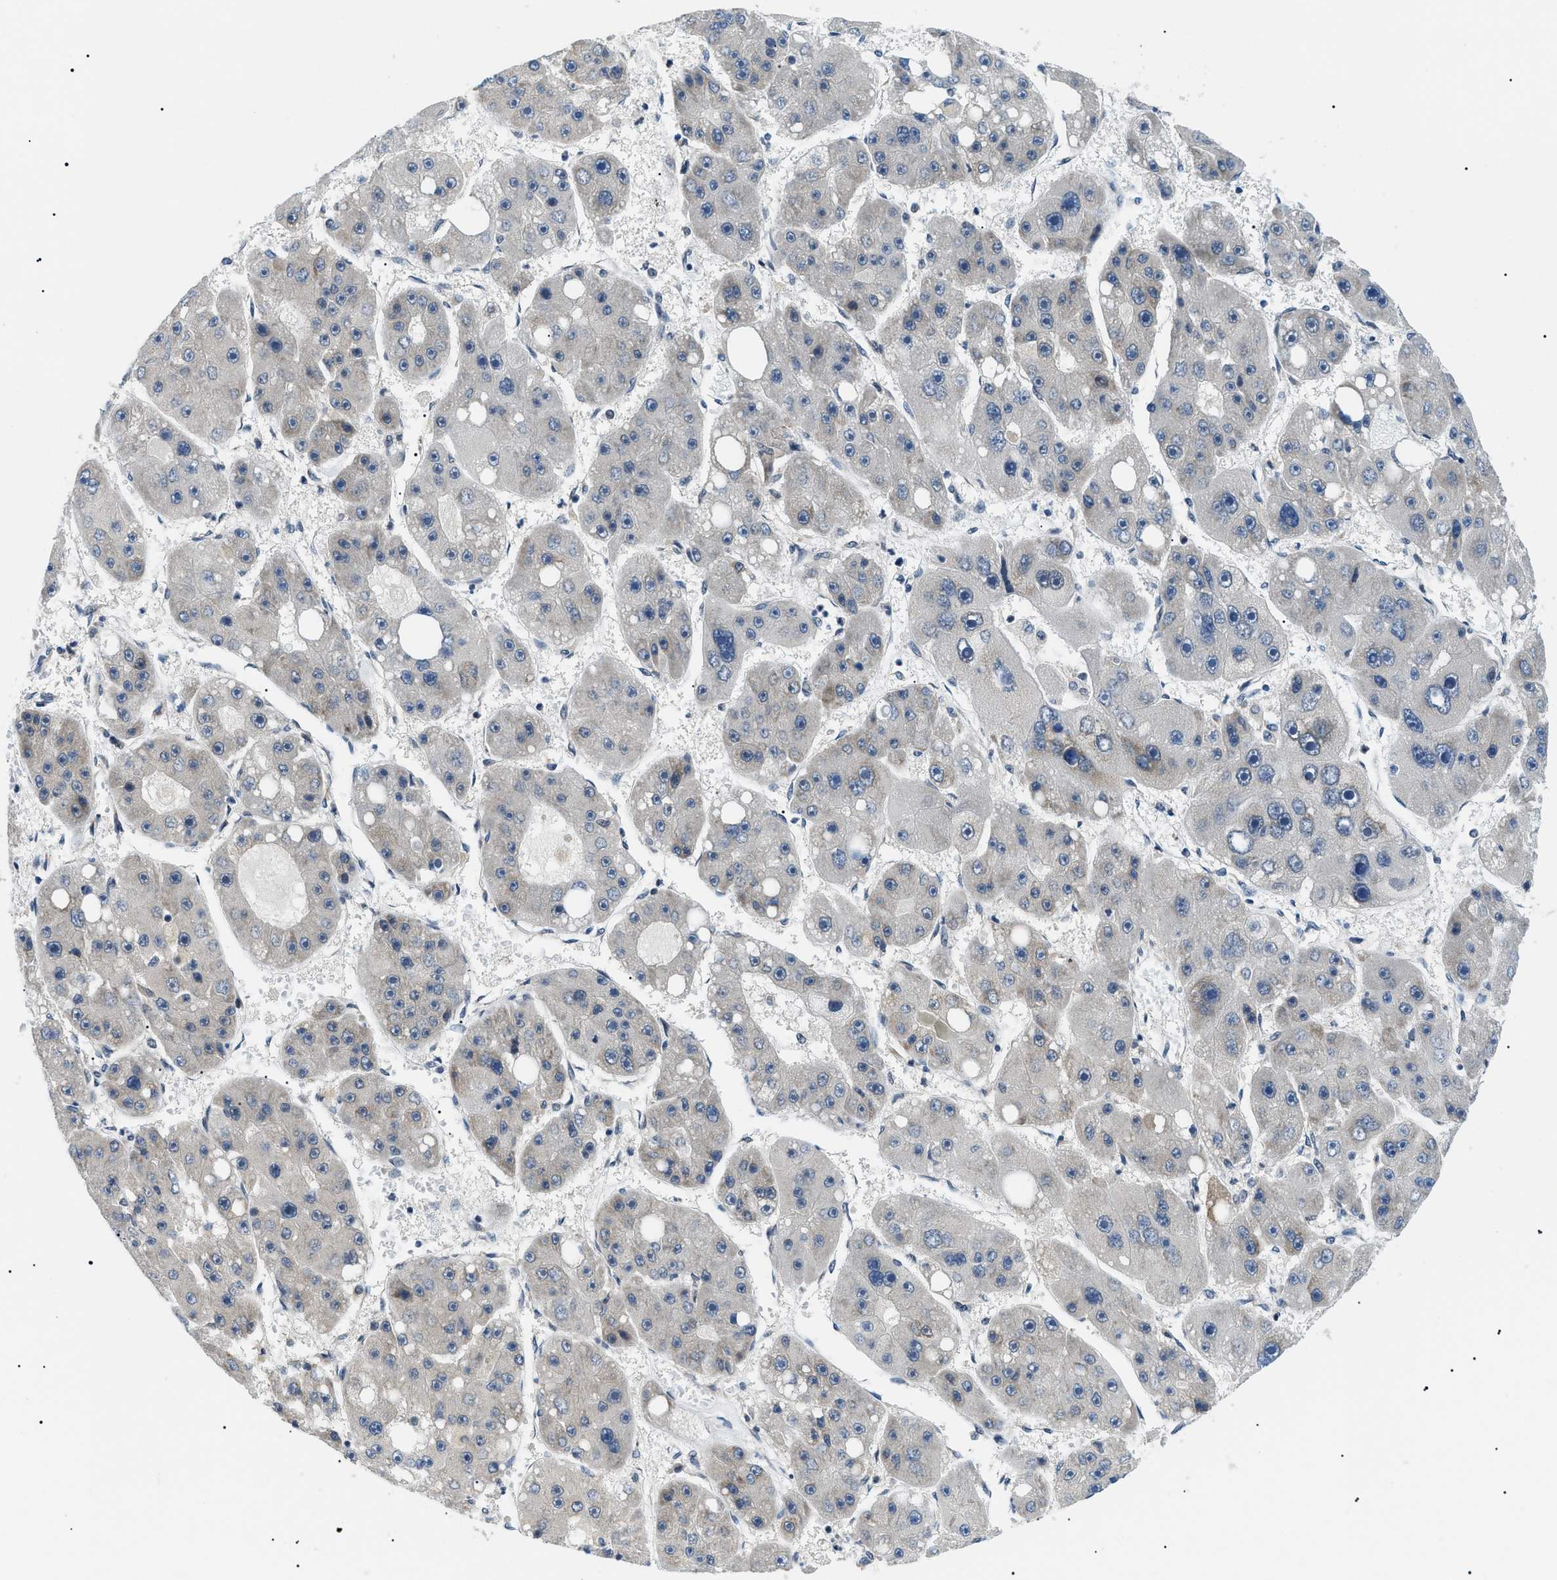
{"staining": {"intensity": "weak", "quantity": "<25%", "location": "cytoplasmic/membranous"}, "tissue": "liver cancer", "cell_type": "Tumor cells", "image_type": "cancer", "snomed": [{"axis": "morphology", "description": "Carcinoma, Hepatocellular, NOS"}, {"axis": "topography", "description": "Liver"}], "caption": "A high-resolution photomicrograph shows immunohistochemistry (IHC) staining of liver hepatocellular carcinoma, which shows no significant expression in tumor cells.", "gene": "CWC25", "patient": {"sex": "female", "age": 61}}